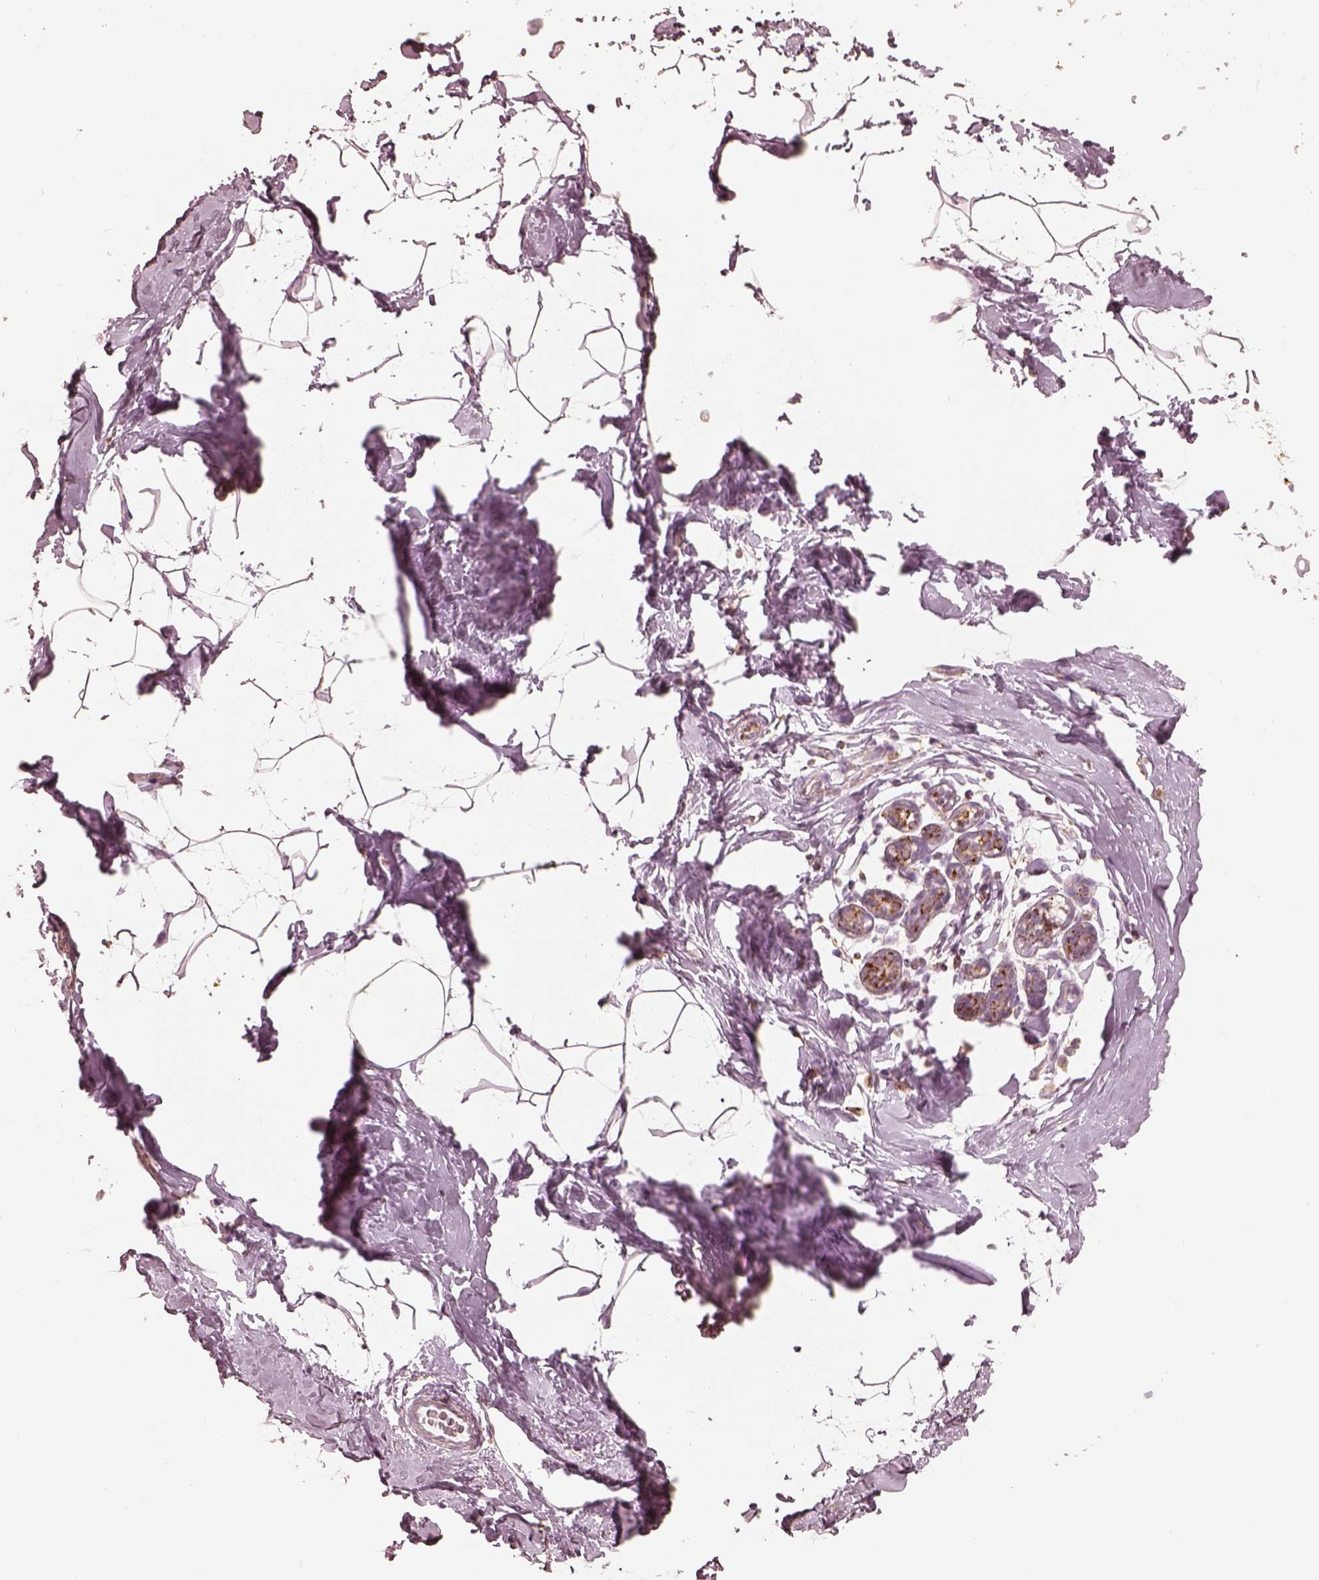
{"staining": {"intensity": "negative", "quantity": "none", "location": "none"}, "tissue": "breast", "cell_type": "Adipocytes", "image_type": "normal", "snomed": [{"axis": "morphology", "description": "Normal tissue, NOS"}, {"axis": "topography", "description": "Breast"}], "caption": "IHC image of benign breast stained for a protein (brown), which demonstrates no expression in adipocytes. (DAB IHC visualized using brightfield microscopy, high magnification).", "gene": "ENTPD6", "patient": {"sex": "female", "age": 32}}